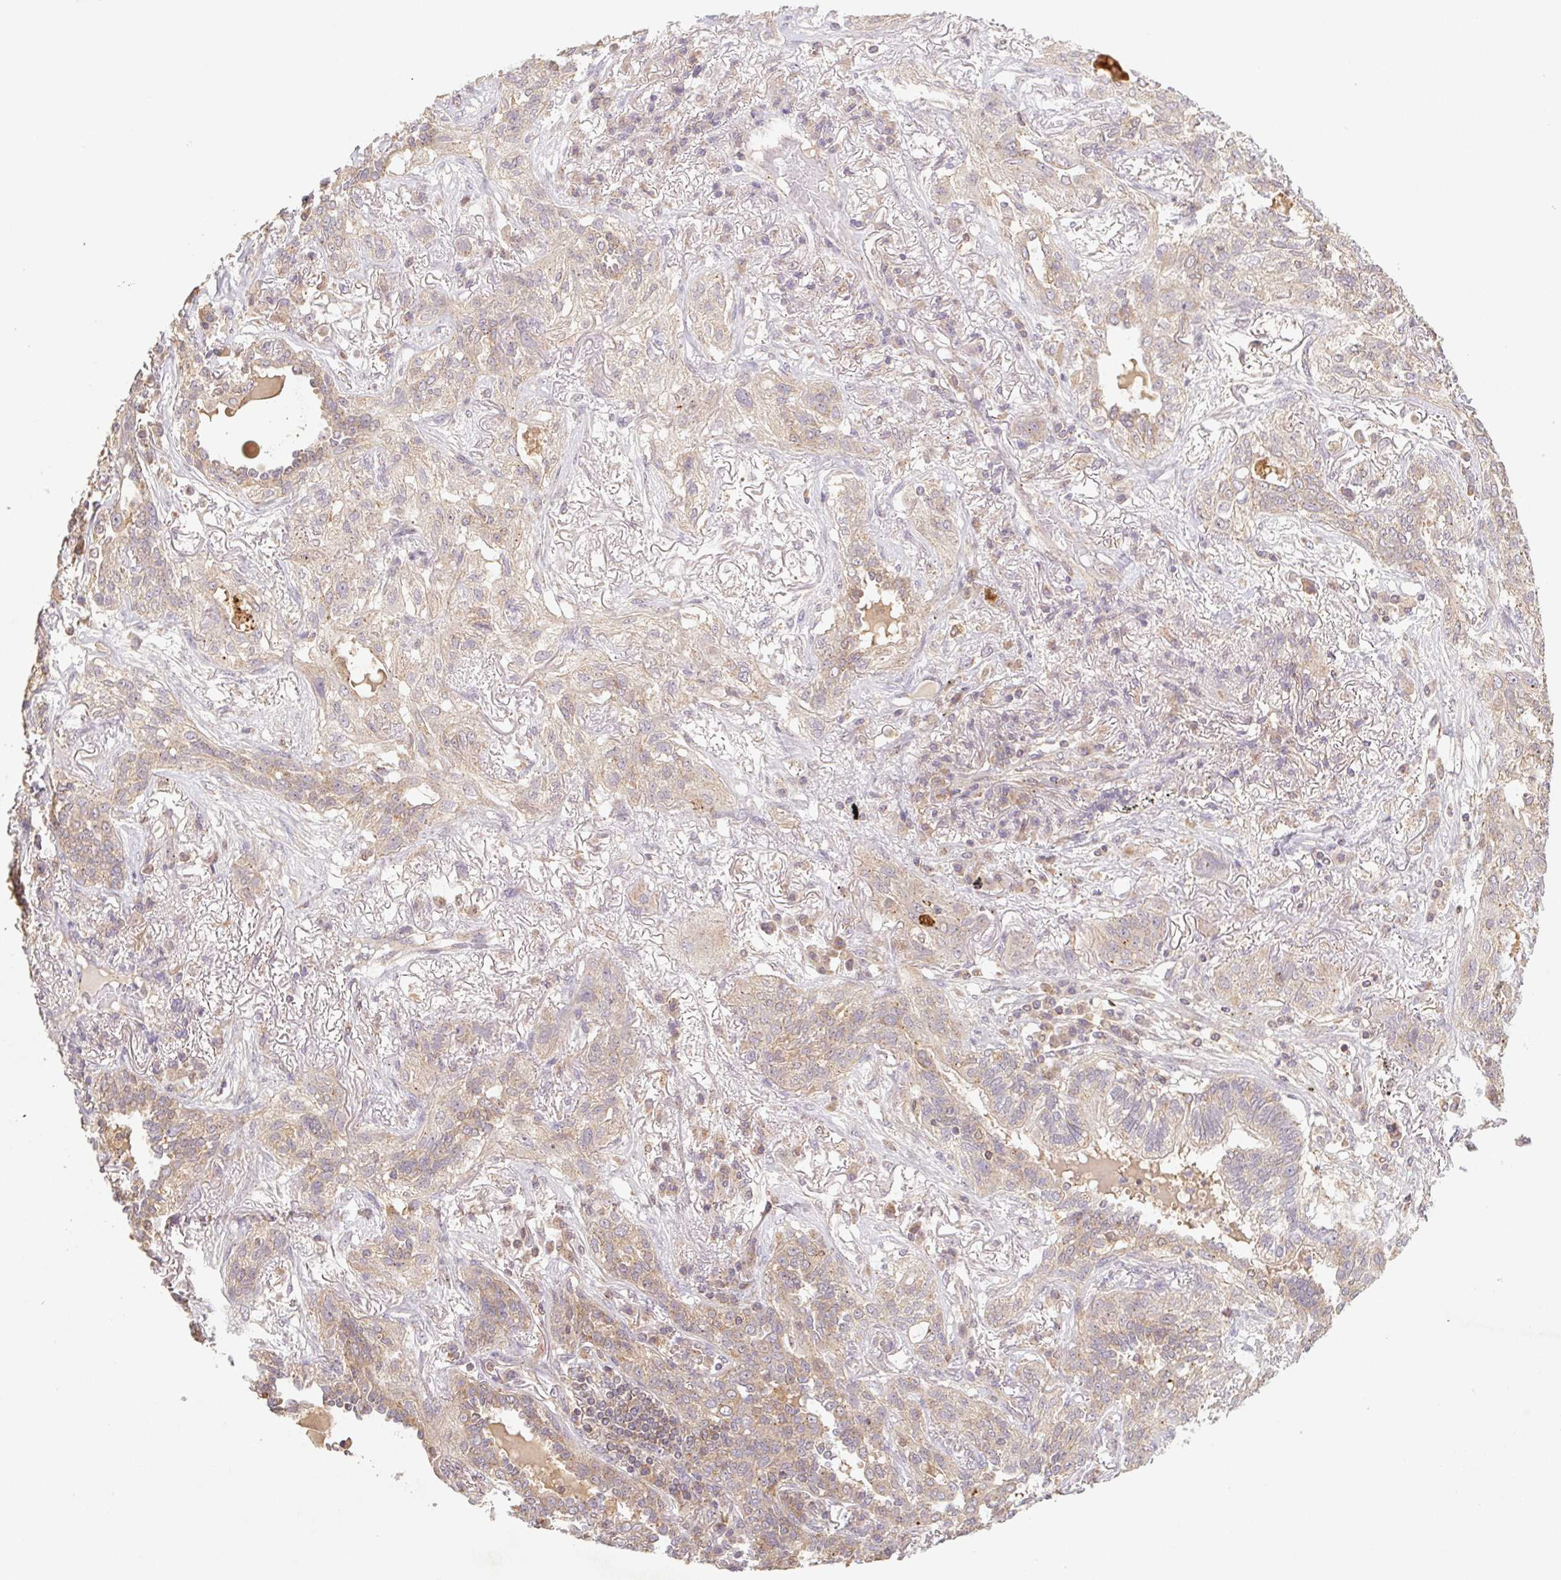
{"staining": {"intensity": "weak", "quantity": "25%-75%", "location": "cytoplasmic/membranous"}, "tissue": "lung cancer", "cell_type": "Tumor cells", "image_type": "cancer", "snomed": [{"axis": "morphology", "description": "Squamous cell carcinoma, NOS"}, {"axis": "topography", "description": "Lung"}], "caption": "High-magnification brightfield microscopy of lung cancer (squamous cell carcinoma) stained with DAB (3,3'-diaminobenzidine) (brown) and counterstained with hematoxylin (blue). tumor cells exhibit weak cytoplasmic/membranous staining is seen in approximately25%-75% of cells.", "gene": "MTHFD1", "patient": {"sex": "female", "age": 70}}